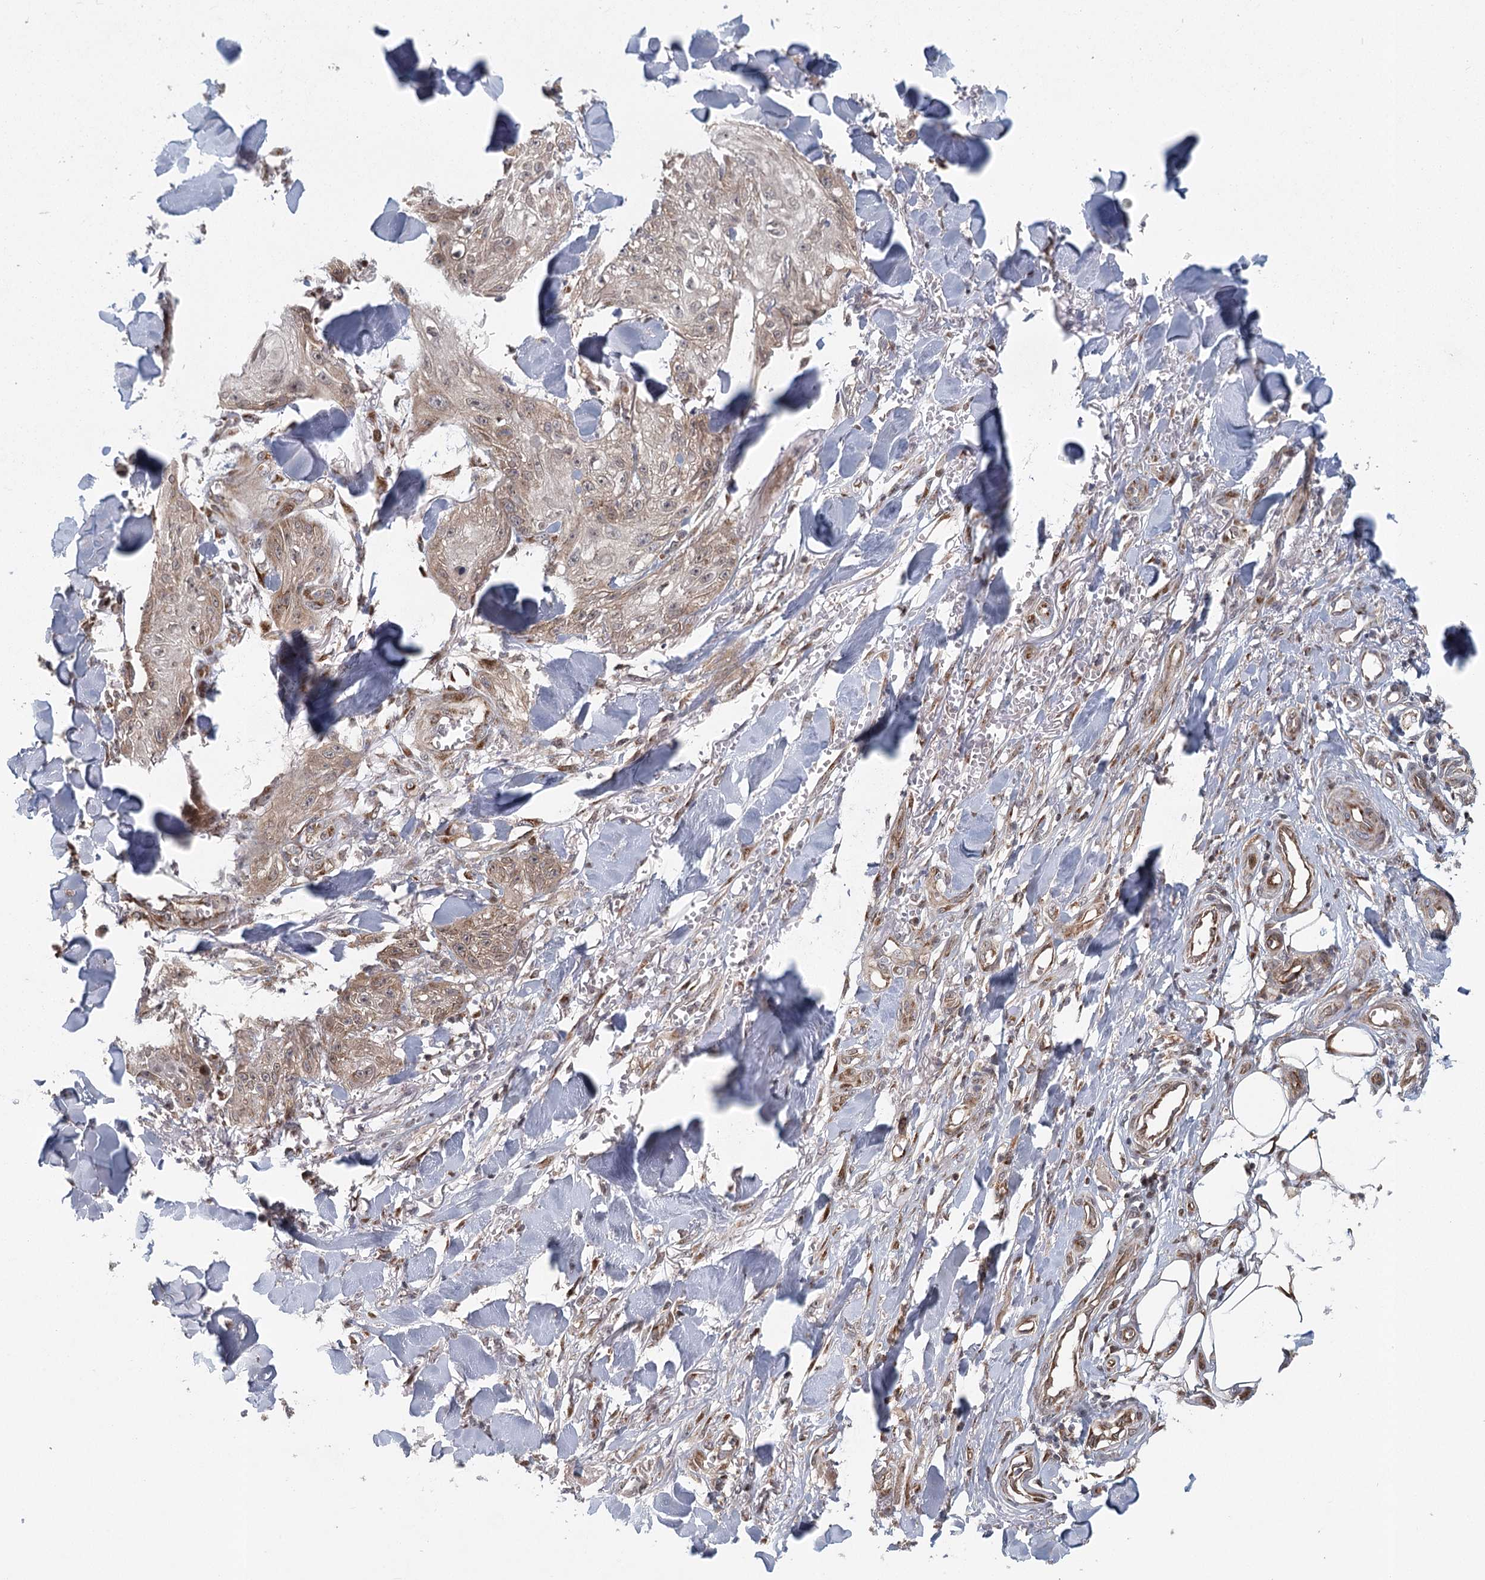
{"staining": {"intensity": "weak", "quantity": "25%-75%", "location": "cytoplasmic/membranous"}, "tissue": "skin cancer", "cell_type": "Tumor cells", "image_type": "cancer", "snomed": [{"axis": "morphology", "description": "Squamous cell carcinoma, NOS"}, {"axis": "topography", "description": "Skin"}], "caption": "Skin cancer (squamous cell carcinoma) stained for a protein (brown) exhibits weak cytoplasmic/membranous positive positivity in about 25%-75% of tumor cells.", "gene": "IFT46", "patient": {"sex": "male", "age": 74}}